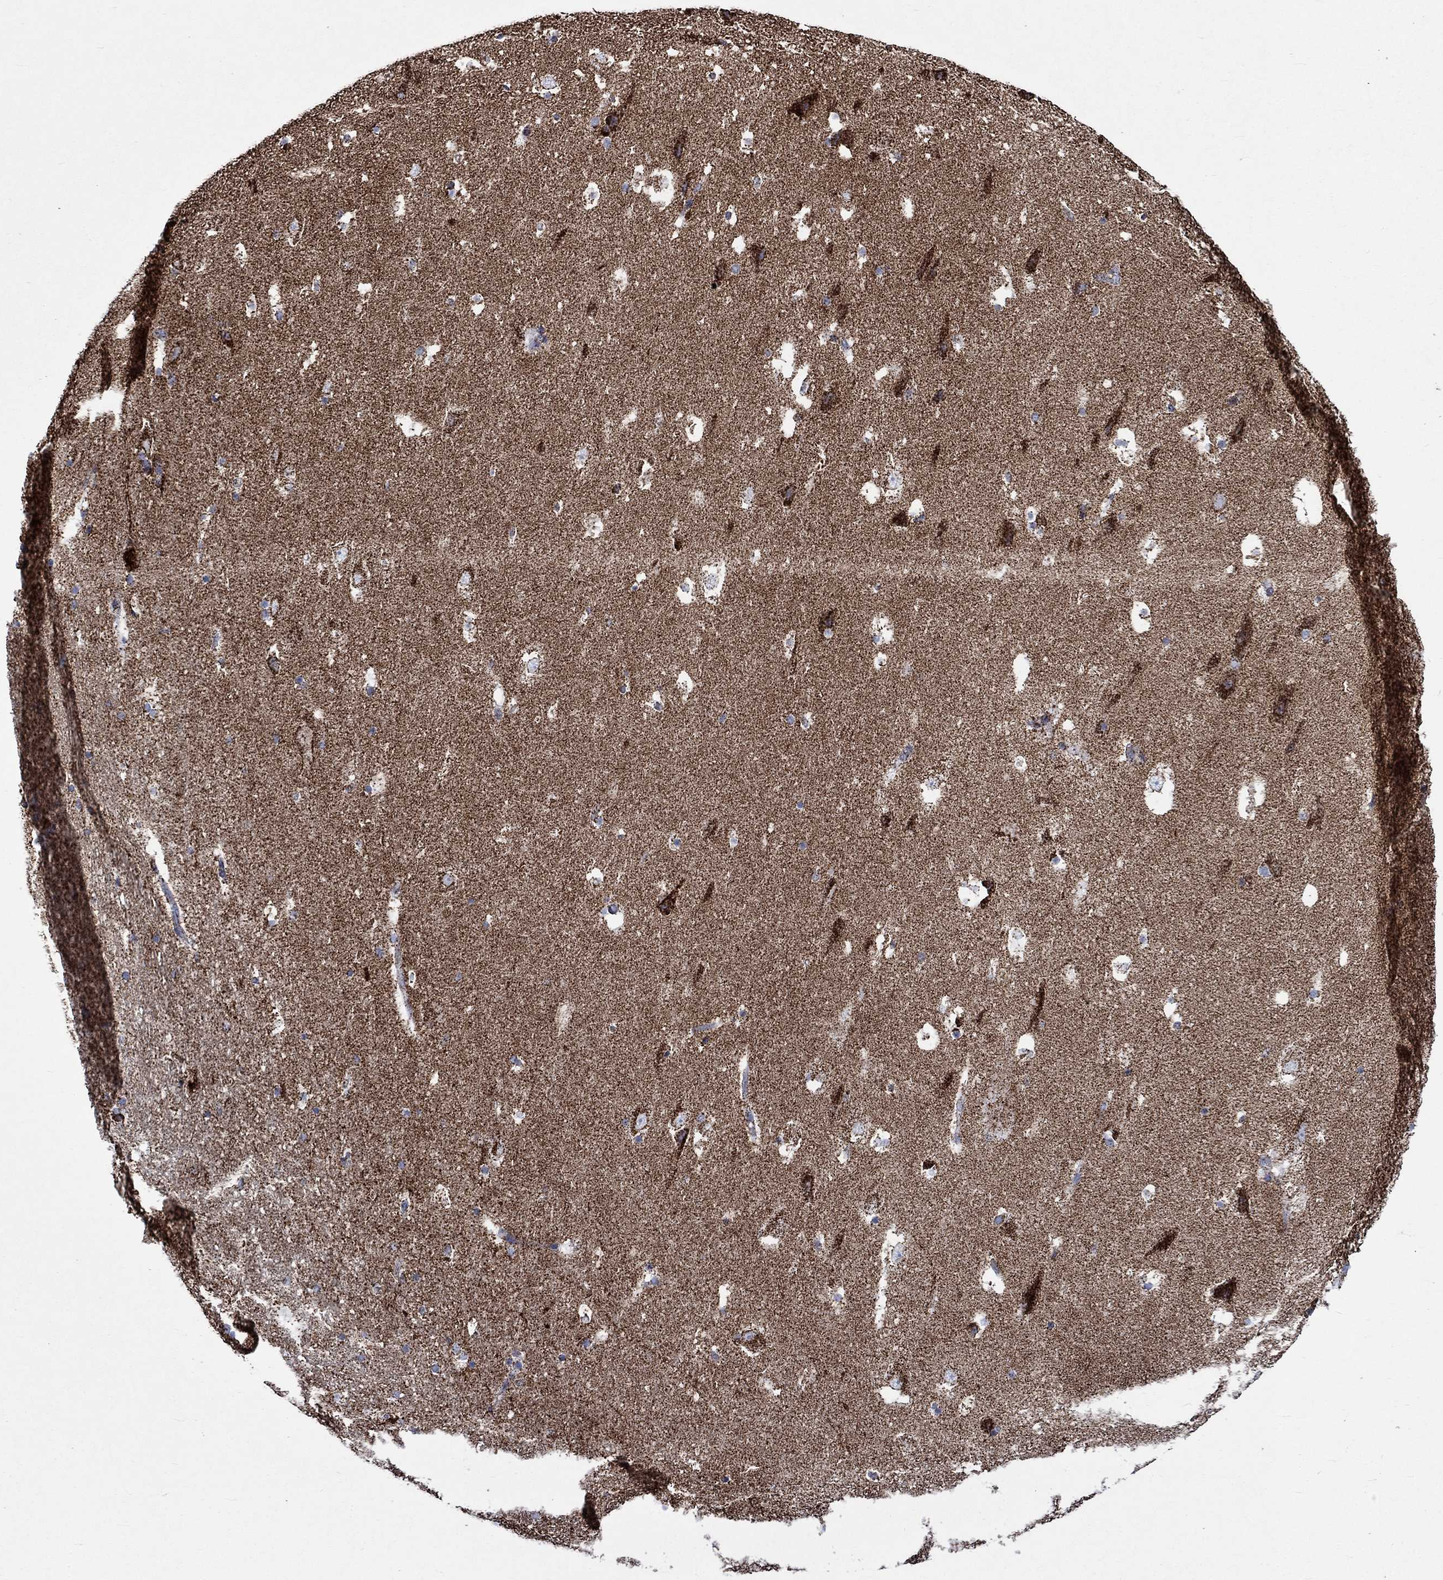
{"staining": {"intensity": "negative", "quantity": "none", "location": "none"}, "tissue": "hippocampus", "cell_type": "Glial cells", "image_type": "normal", "snomed": [{"axis": "morphology", "description": "Normal tissue, NOS"}, {"axis": "topography", "description": "Hippocampus"}], "caption": "Immunohistochemical staining of benign hippocampus exhibits no significant positivity in glial cells. Nuclei are stained in blue.", "gene": "RCE1", "patient": {"sex": "male", "age": 51}}